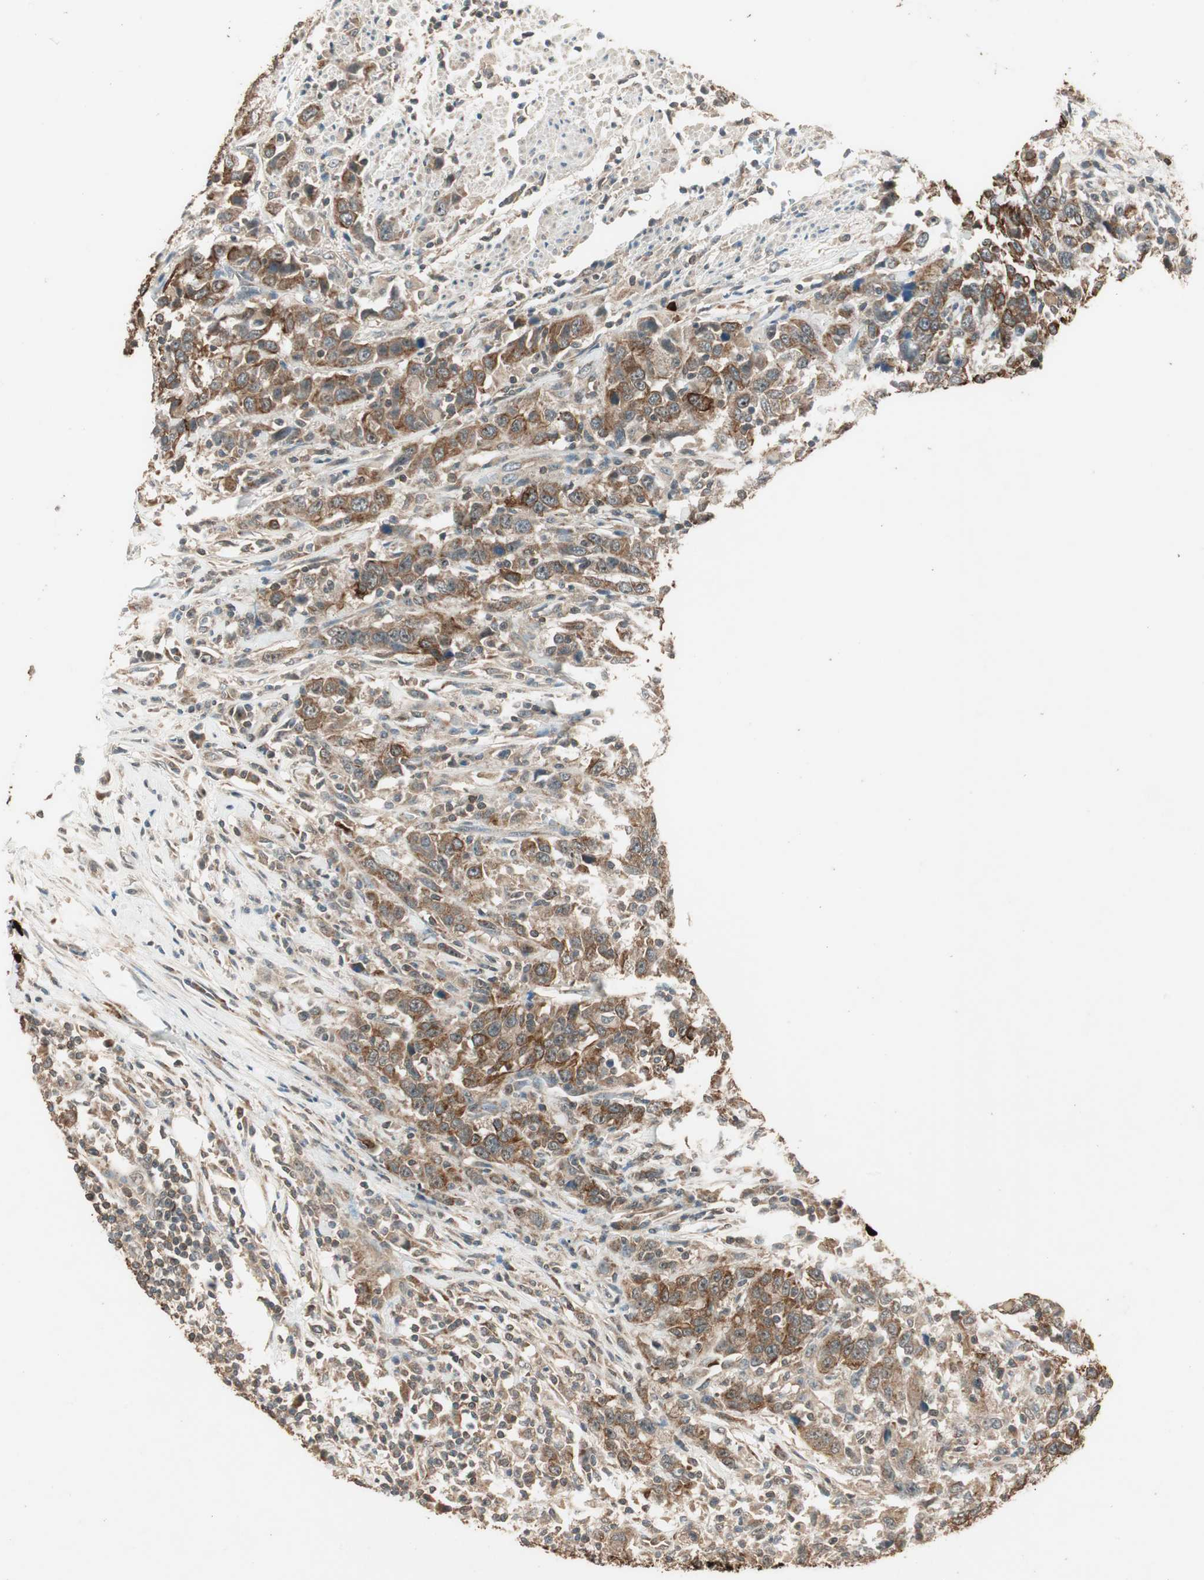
{"staining": {"intensity": "moderate", "quantity": ">75%", "location": "cytoplasmic/membranous"}, "tissue": "urothelial cancer", "cell_type": "Tumor cells", "image_type": "cancer", "snomed": [{"axis": "morphology", "description": "Urothelial carcinoma, High grade"}, {"axis": "topography", "description": "Urinary bladder"}], "caption": "IHC (DAB (3,3'-diaminobenzidine)) staining of urothelial cancer displays moderate cytoplasmic/membranous protein staining in about >75% of tumor cells. The staining is performed using DAB (3,3'-diaminobenzidine) brown chromogen to label protein expression. The nuclei are counter-stained blue using hematoxylin.", "gene": "TRIM21", "patient": {"sex": "male", "age": 61}}